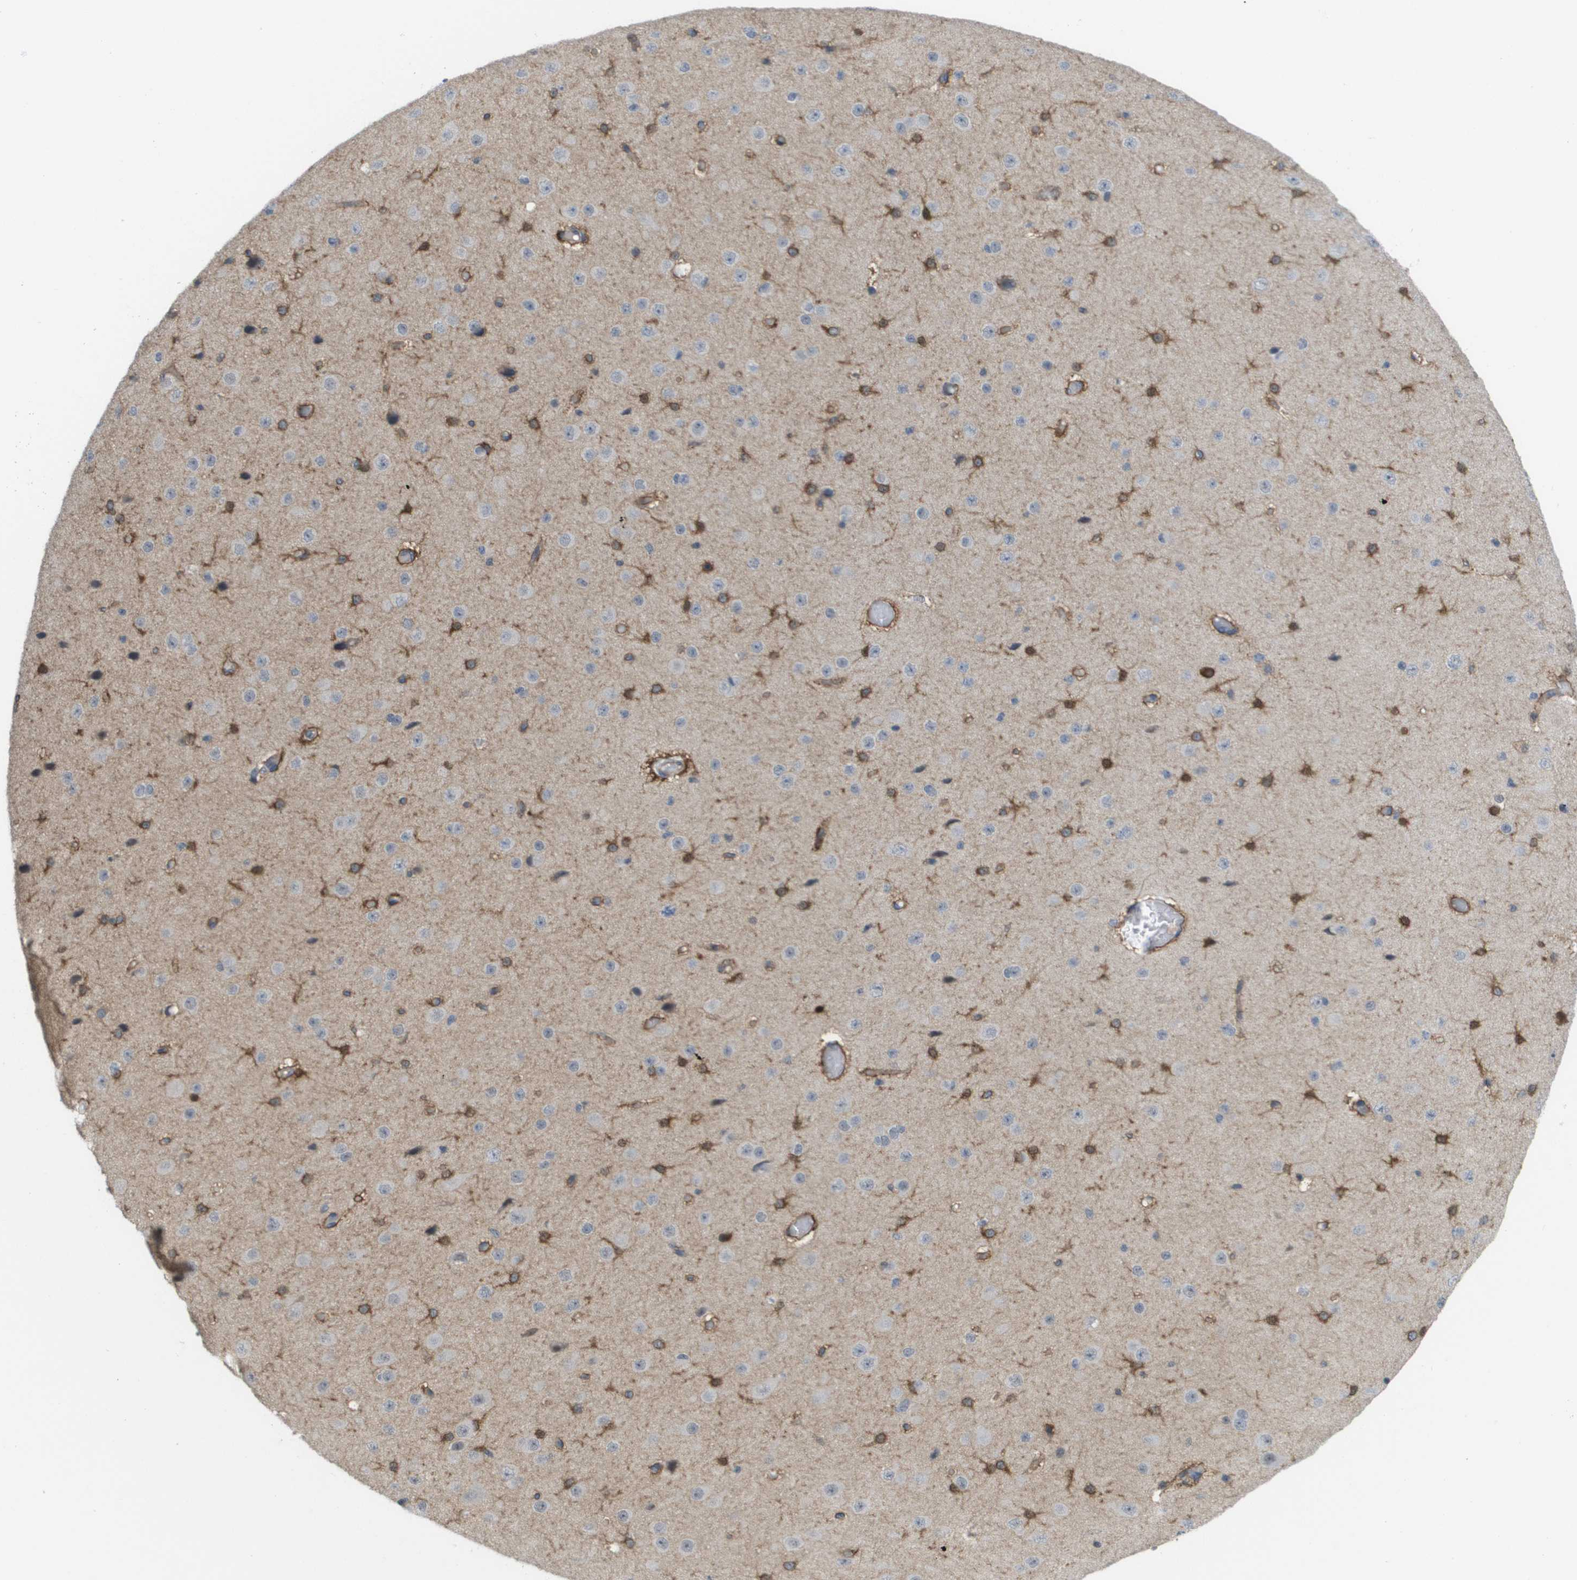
{"staining": {"intensity": "moderate", "quantity": "25%-75%", "location": "cytoplasmic/membranous"}, "tissue": "cerebral cortex", "cell_type": "Endothelial cells", "image_type": "normal", "snomed": [{"axis": "morphology", "description": "Normal tissue, NOS"}, {"axis": "morphology", "description": "Developmental malformation"}, {"axis": "topography", "description": "Cerebral cortex"}], "caption": "A high-resolution histopathology image shows immunohistochemistry (IHC) staining of benign cerebral cortex, which reveals moderate cytoplasmic/membranous expression in approximately 25%-75% of endothelial cells.", "gene": "MARCHF8", "patient": {"sex": "female", "age": 30}}